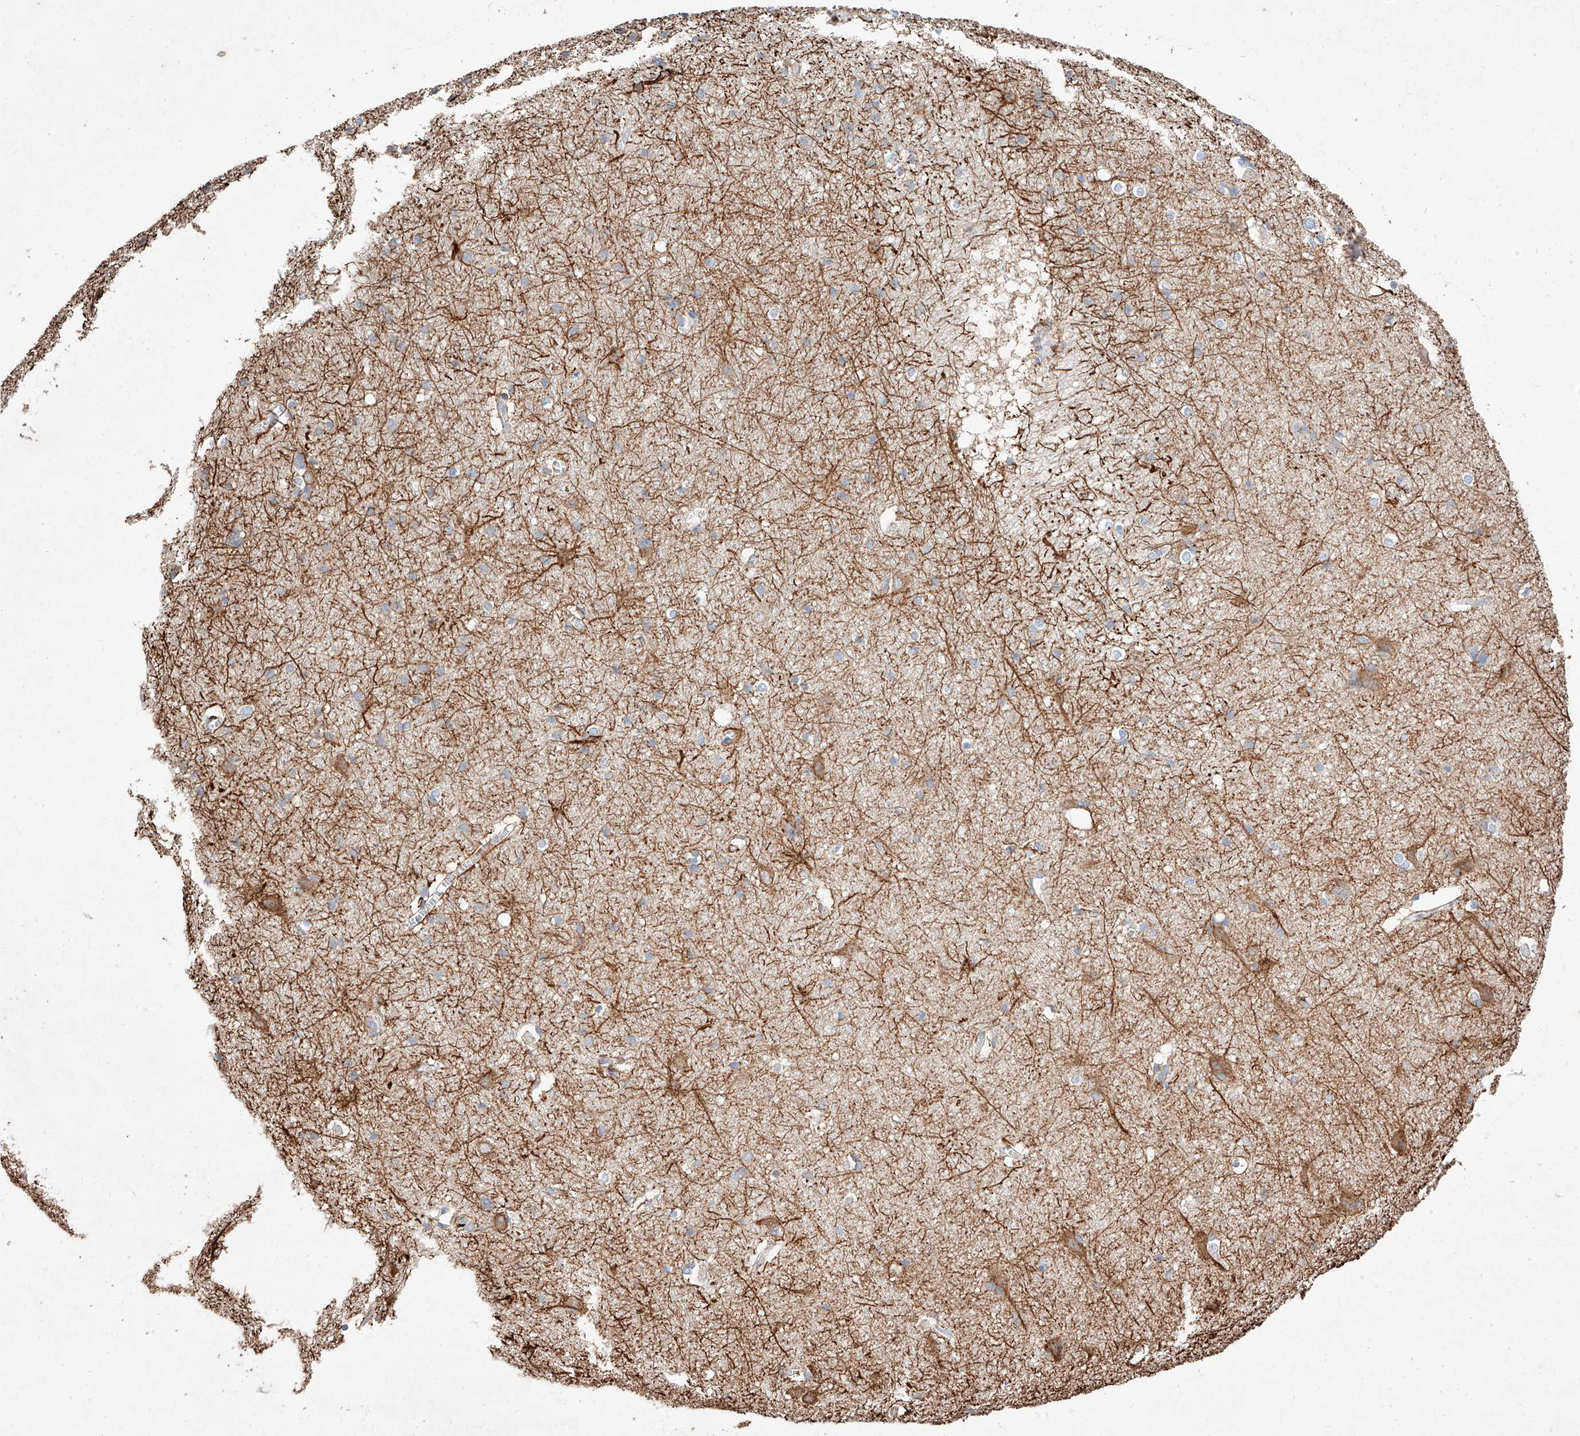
{"staining": {"intensity": "negative", "quantity": "none", "location": "none"}, "tissue": "cerebral cortex", "cell_type": "Endothelial cells", "image_type": "normal", "snomed": [{"axis": "morphology", "description": "Normal tissue, NOS"}, {"axis": "topography", "description": "Cerebral cortex"}], "caption": "DAB immunohistochemical staining of benign human cerebral cortex reveals no significant expression in endothelial cells. (Brightfield microscopy of DAB (3,3'-diaminobenzidine) immunohistochemistry (IHC) at high magnification).", "gene": "ATP9B", "patient": {"sex": "male", "age": 54}}